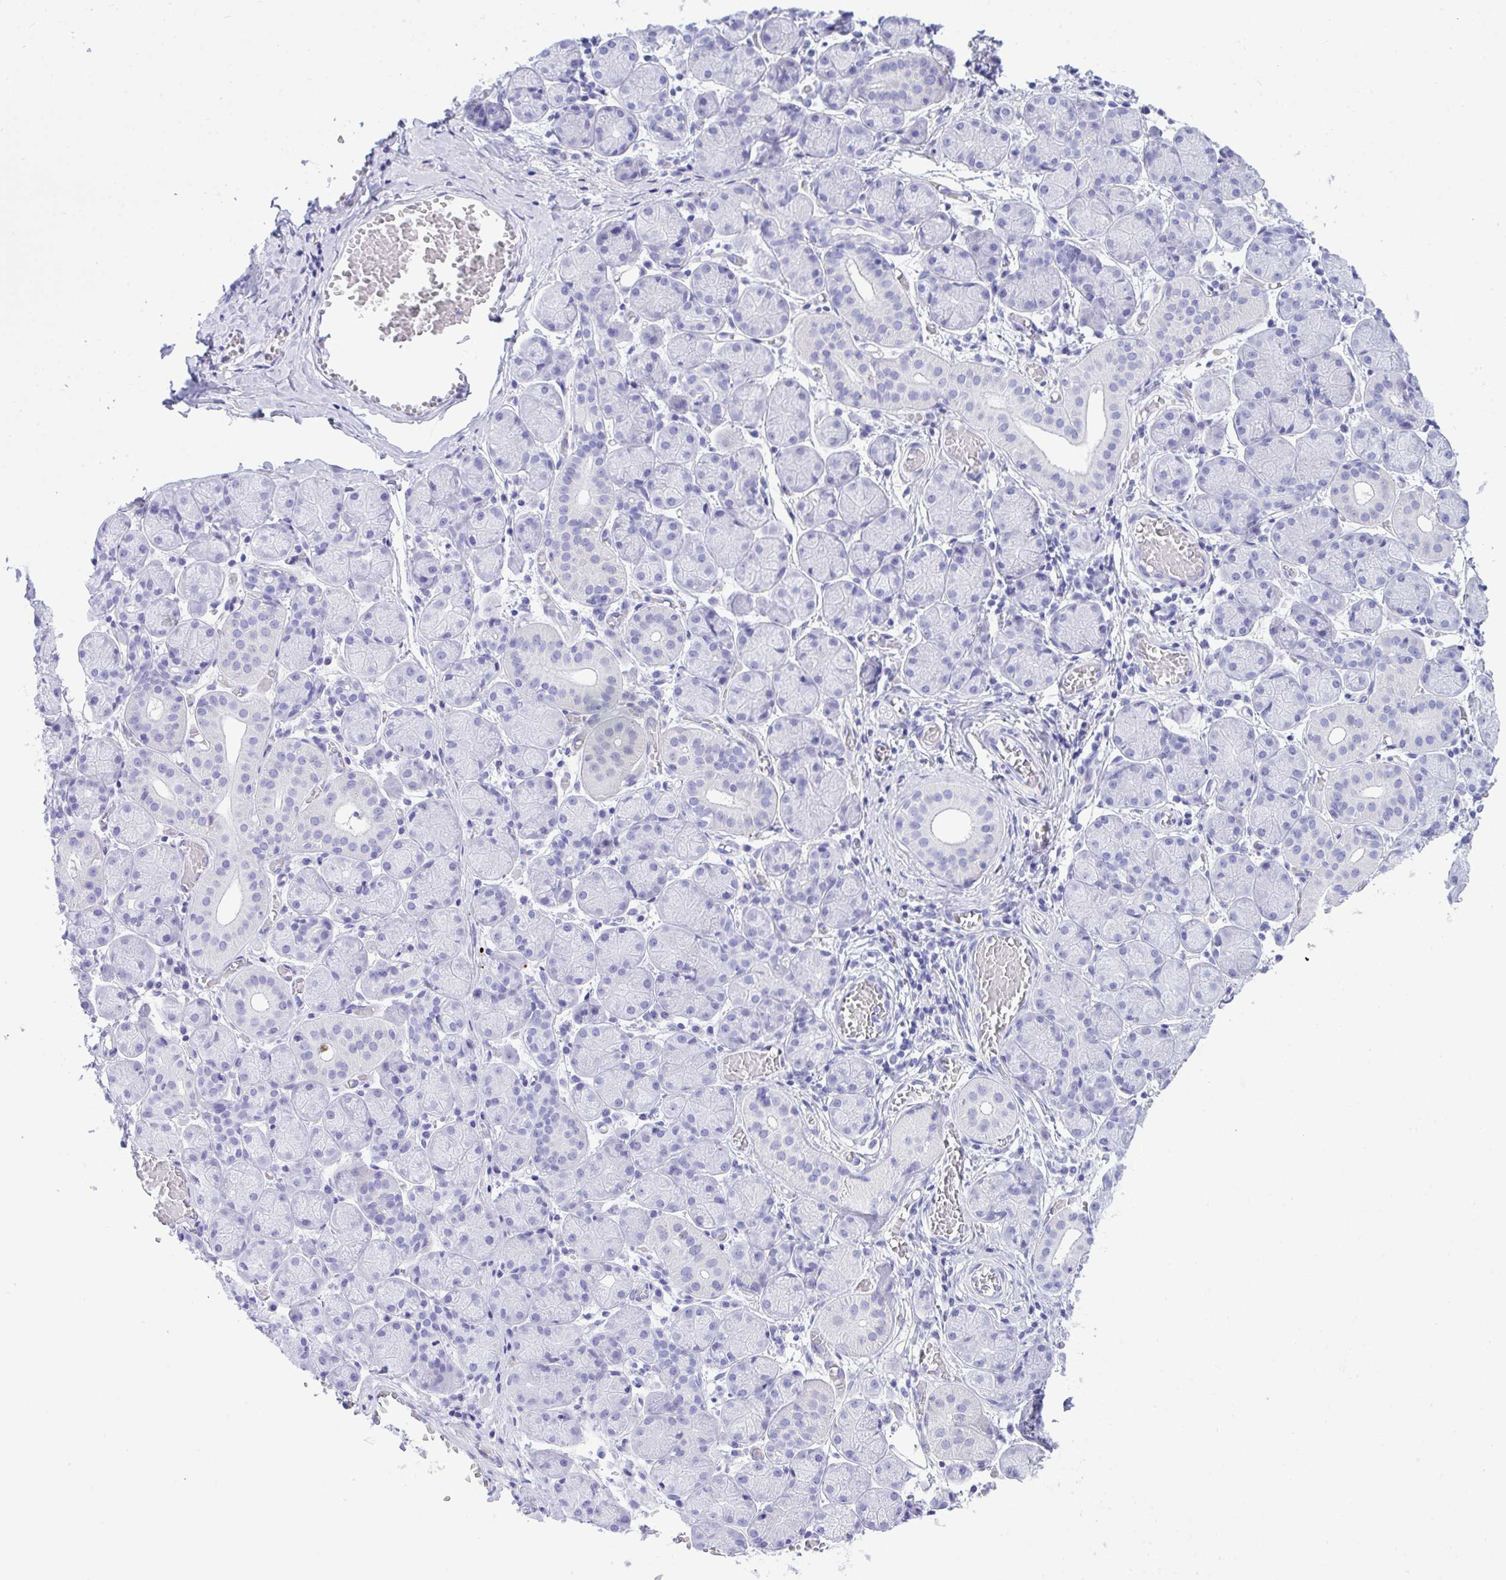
{"staining": {"intensity": "negative", "quantity": "none", "location": "none"}, "tissue": "salivary gland", "cell_type": "Glandular cells", "image_type": "normal", "snomed": [{"axis": "morphology", "description": "Normal tissue, NOS"}, {"axis": "topography", "description": "Salivary gland"}], "caption": "High magnification brightfield microscopy of benign salivary gland stained with DAB (3,3'-diaminobenzidine) (brown) and counterstained with hematoxylin (blue): glandular cells show no significant positivity. (Brightfield microscopy of DAB (3,3'-diaminobenzidine) immunohistochemistry at high magnification).", "gene": "BEX5", "patient": {"sex": "female", "age": 24}}